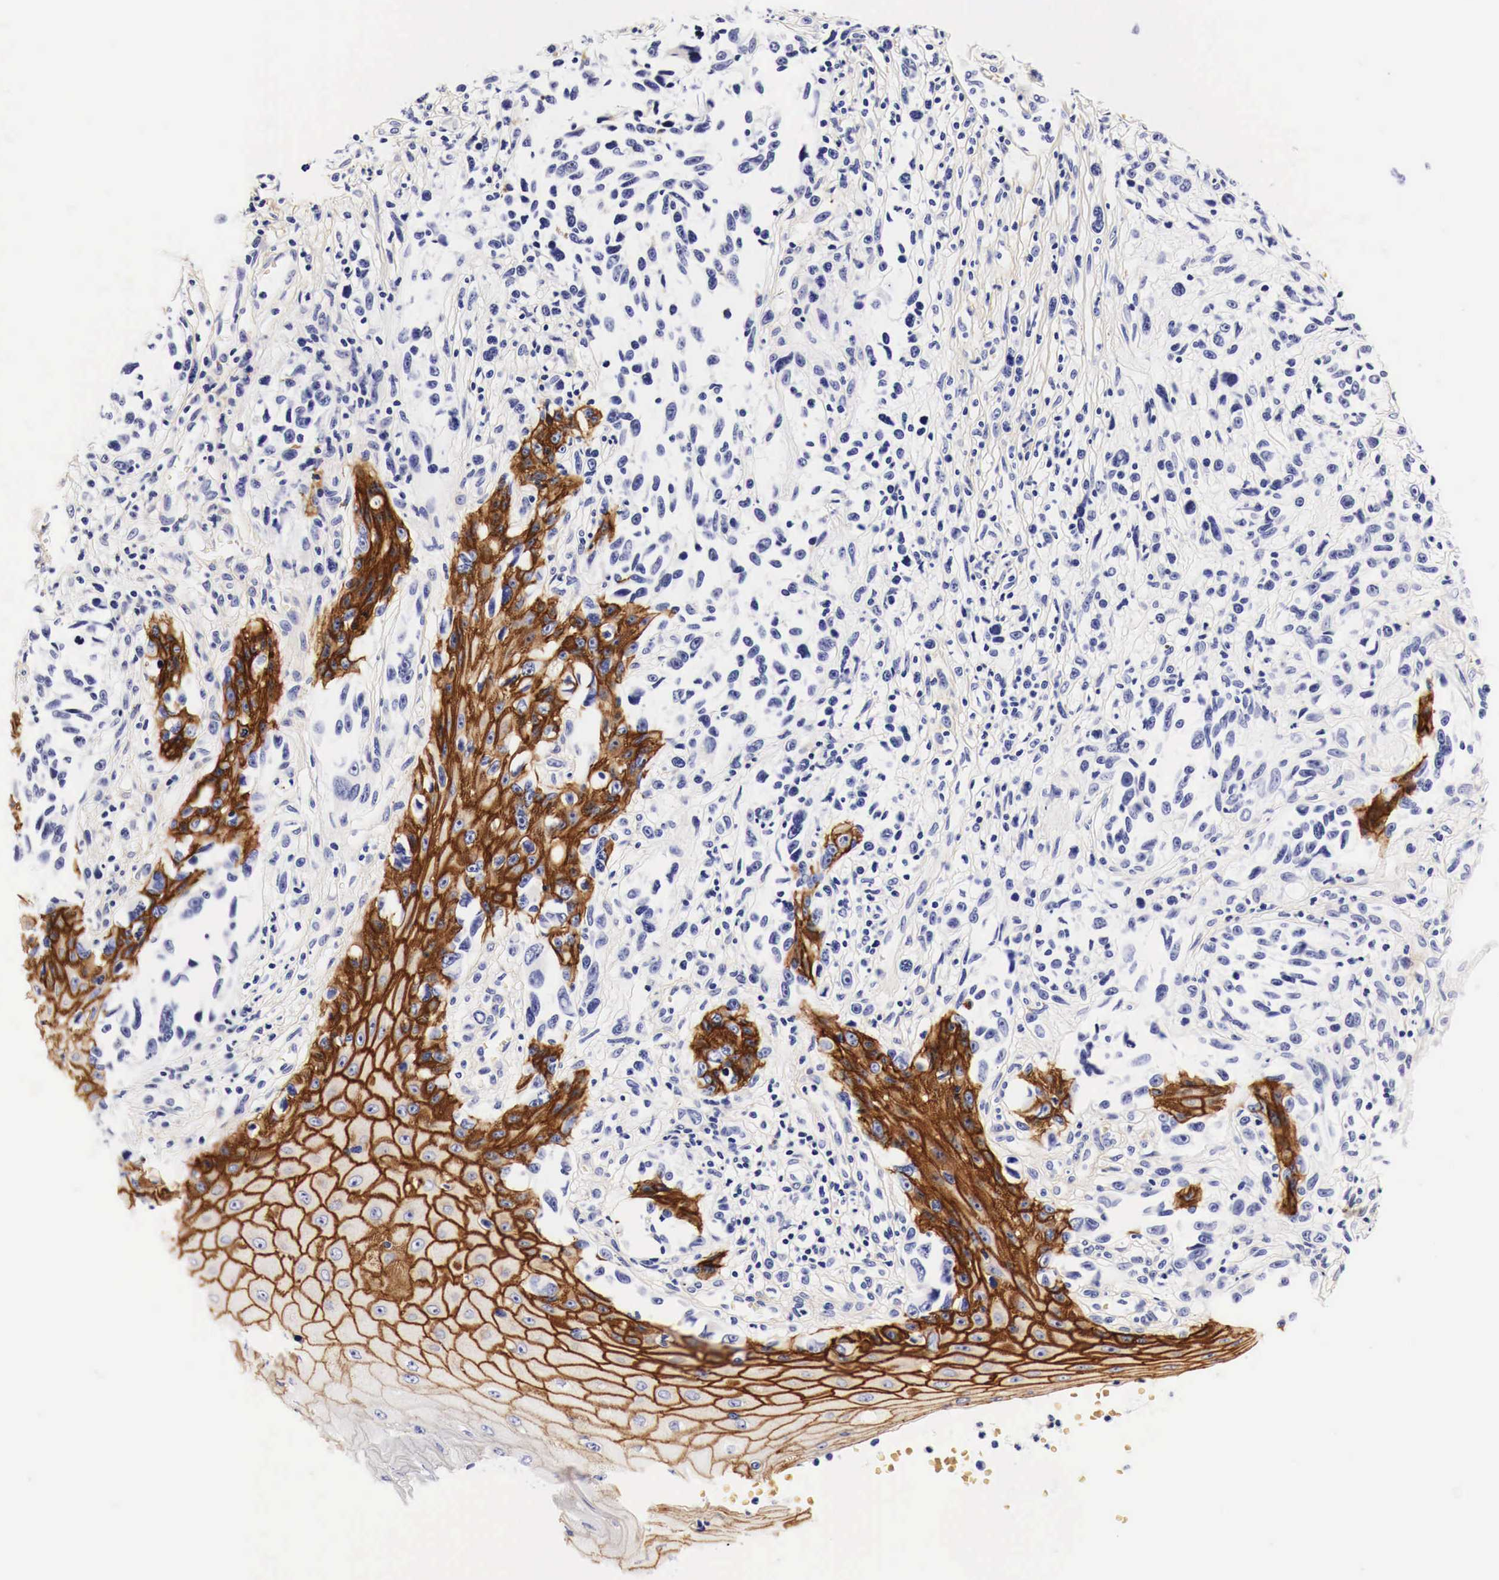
{"staining": {"intensity": "negative", "quantity": "none", "location": "none"}, "tissue": "melanoma", "cell_type": "Tumor cells", "image_type": "cancer", "snomed": [{"axis": "morphology", "description": "Malignant melanoma, NOS"}, {"axis": "topography", "description": "Skin"}], "caption": "IHC of melanoma demonstrates no expression in tumor cells.", "gene": "EGFR", "patient": {"sex": "female", "age": 82}}